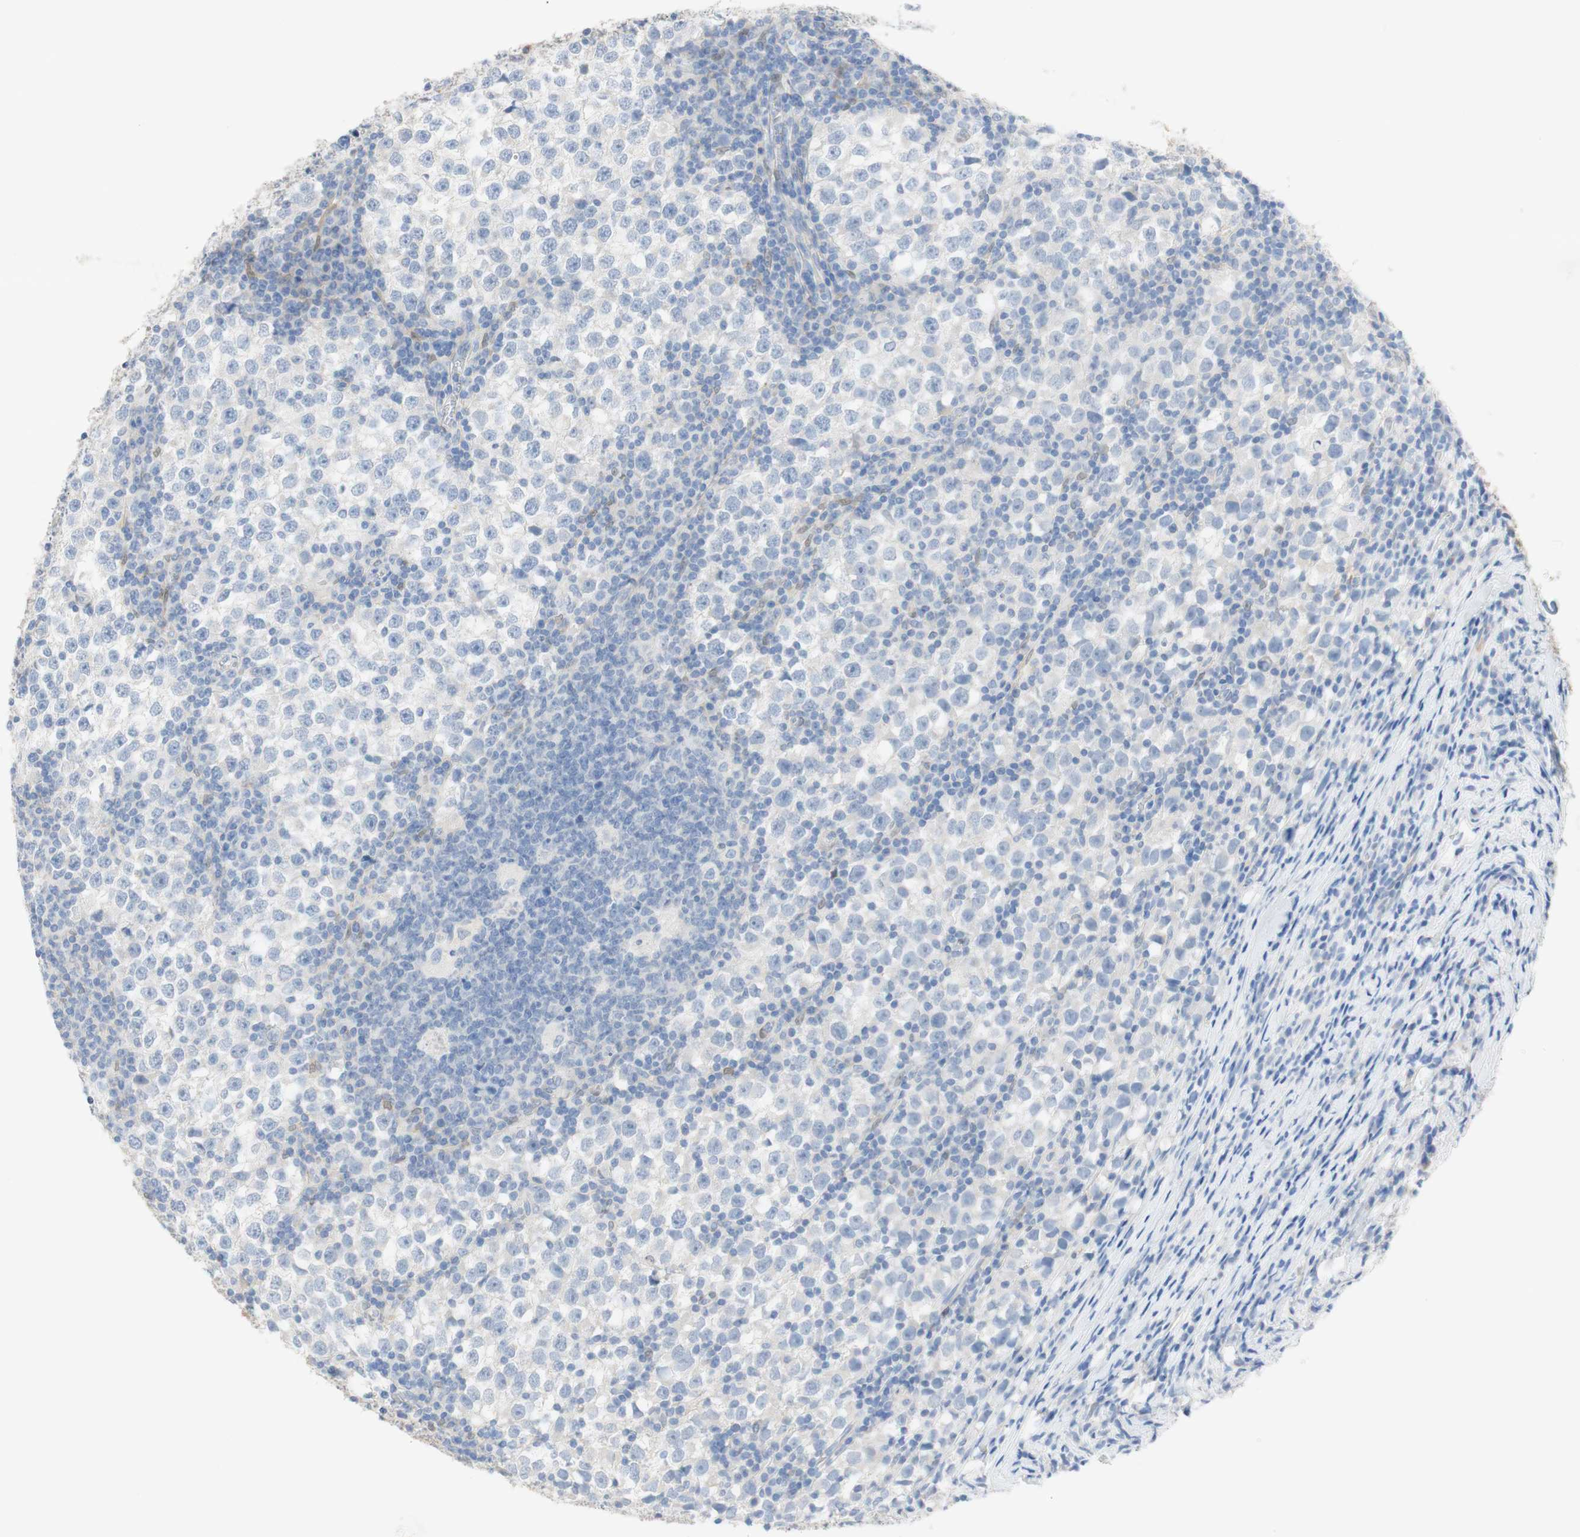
{"staining": {"intensity": "negative", "quantity": "none", "location": "none"}, "tissue": "testis cancer", "cell_type": "Tumor cells", "image_type": "cancer", "snomed": [{"axis": "morphology", "description": "Seminoma, NOS"}, {"axis": "topography", "description": "Testis"}], "caption": "High power microscopy photomicrograph of an immunohistochemistry (IHC) histopathology image of testis cancer (seminoma), revealing no significant staining in tumor cells.", "gene": "SELENBP1", "patient": {"sex": "male", "age": 65}}